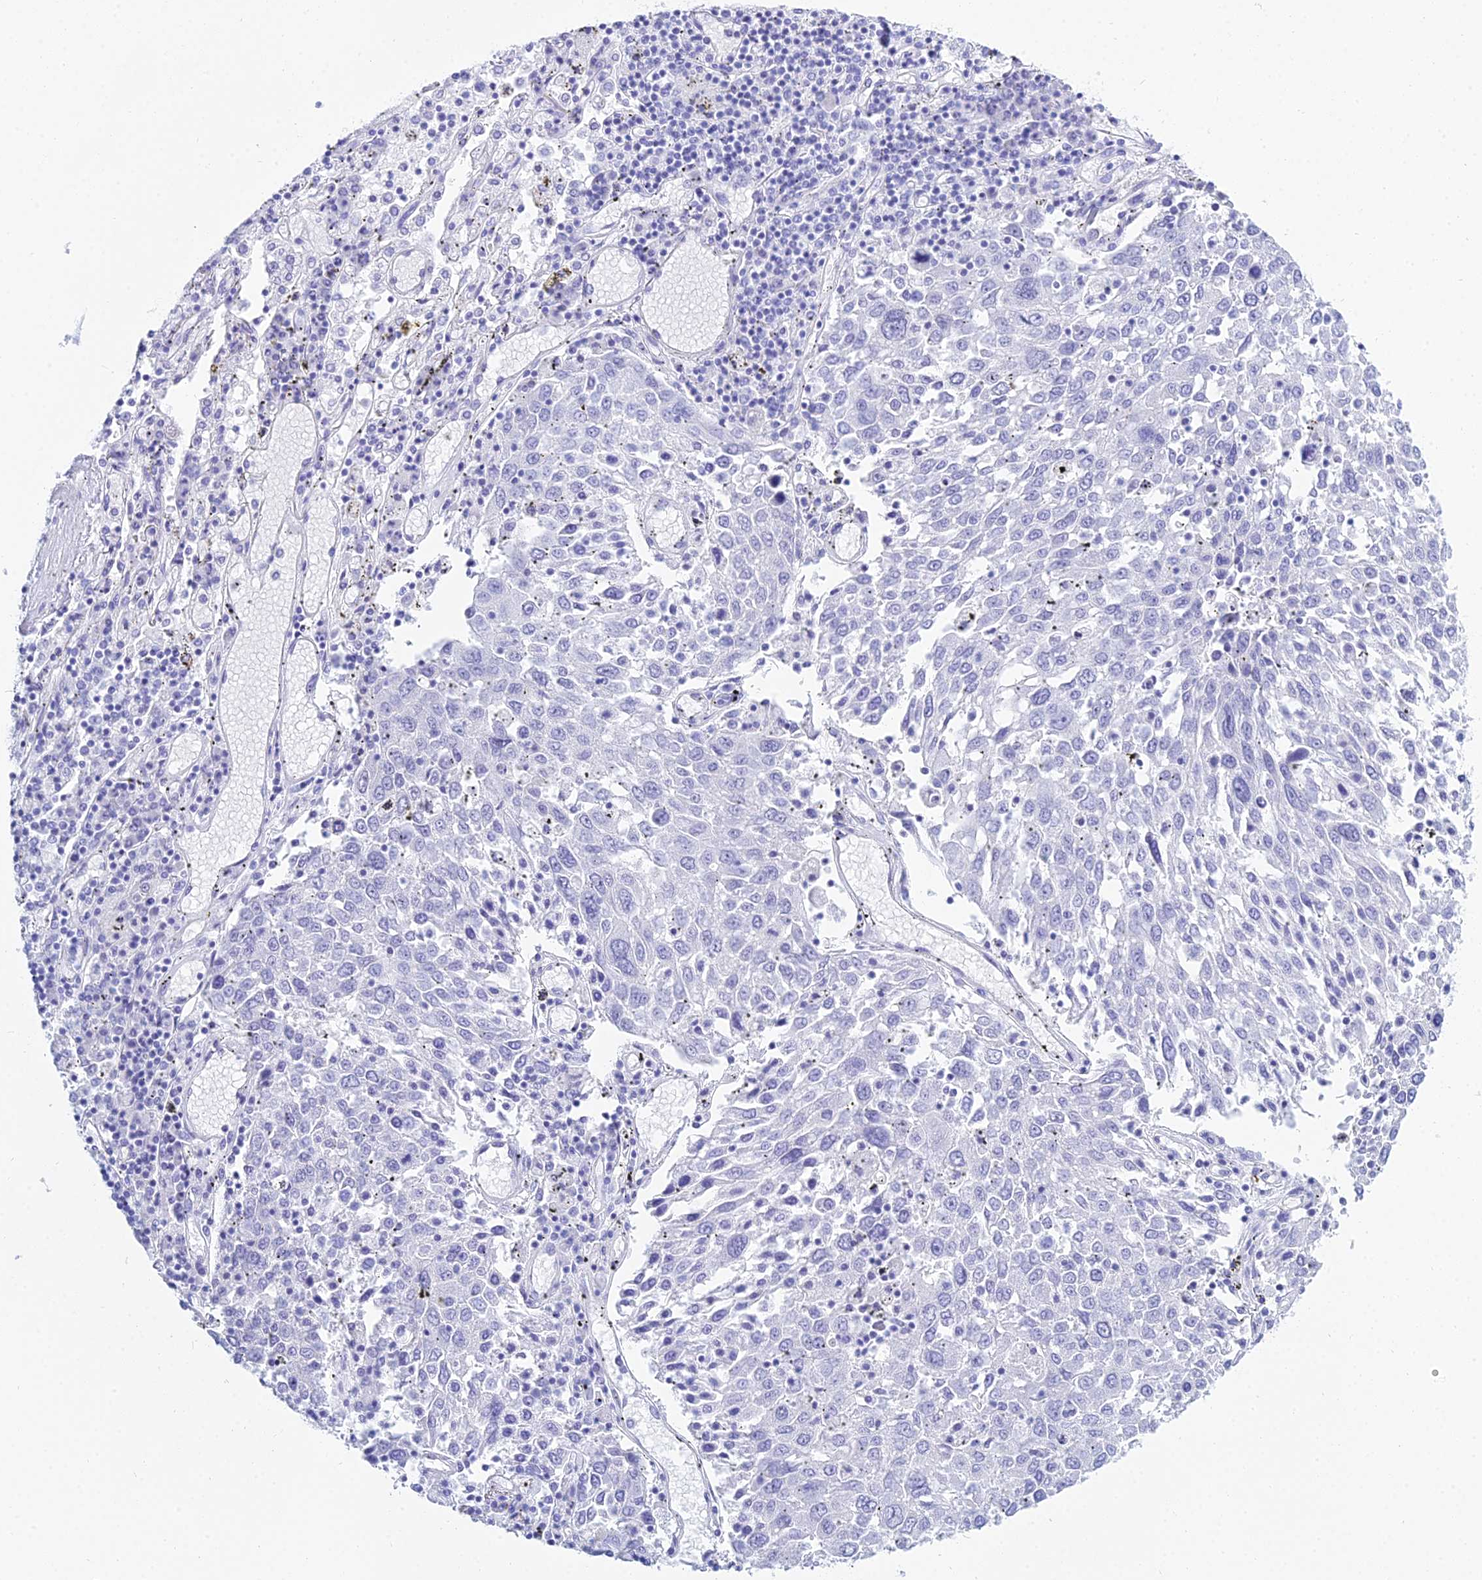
{"staining": {"intensity": "negative", "quantity": "none", "location": "none"}, "tissue": "lung cancer", "cell_type": "Tumor cells", "image_type": "cancer", "snomed": [{"axis": "morphology", "description": "Squamous cell carcinoma, NOS"}, {"axis": "topography", "description": "Lung"}], "caption": "The IHC image has no significant expression in tumor cells of lung cancer tissue.", "gene": "PATE4", "patient": {"sex": "male", "age": 65}}